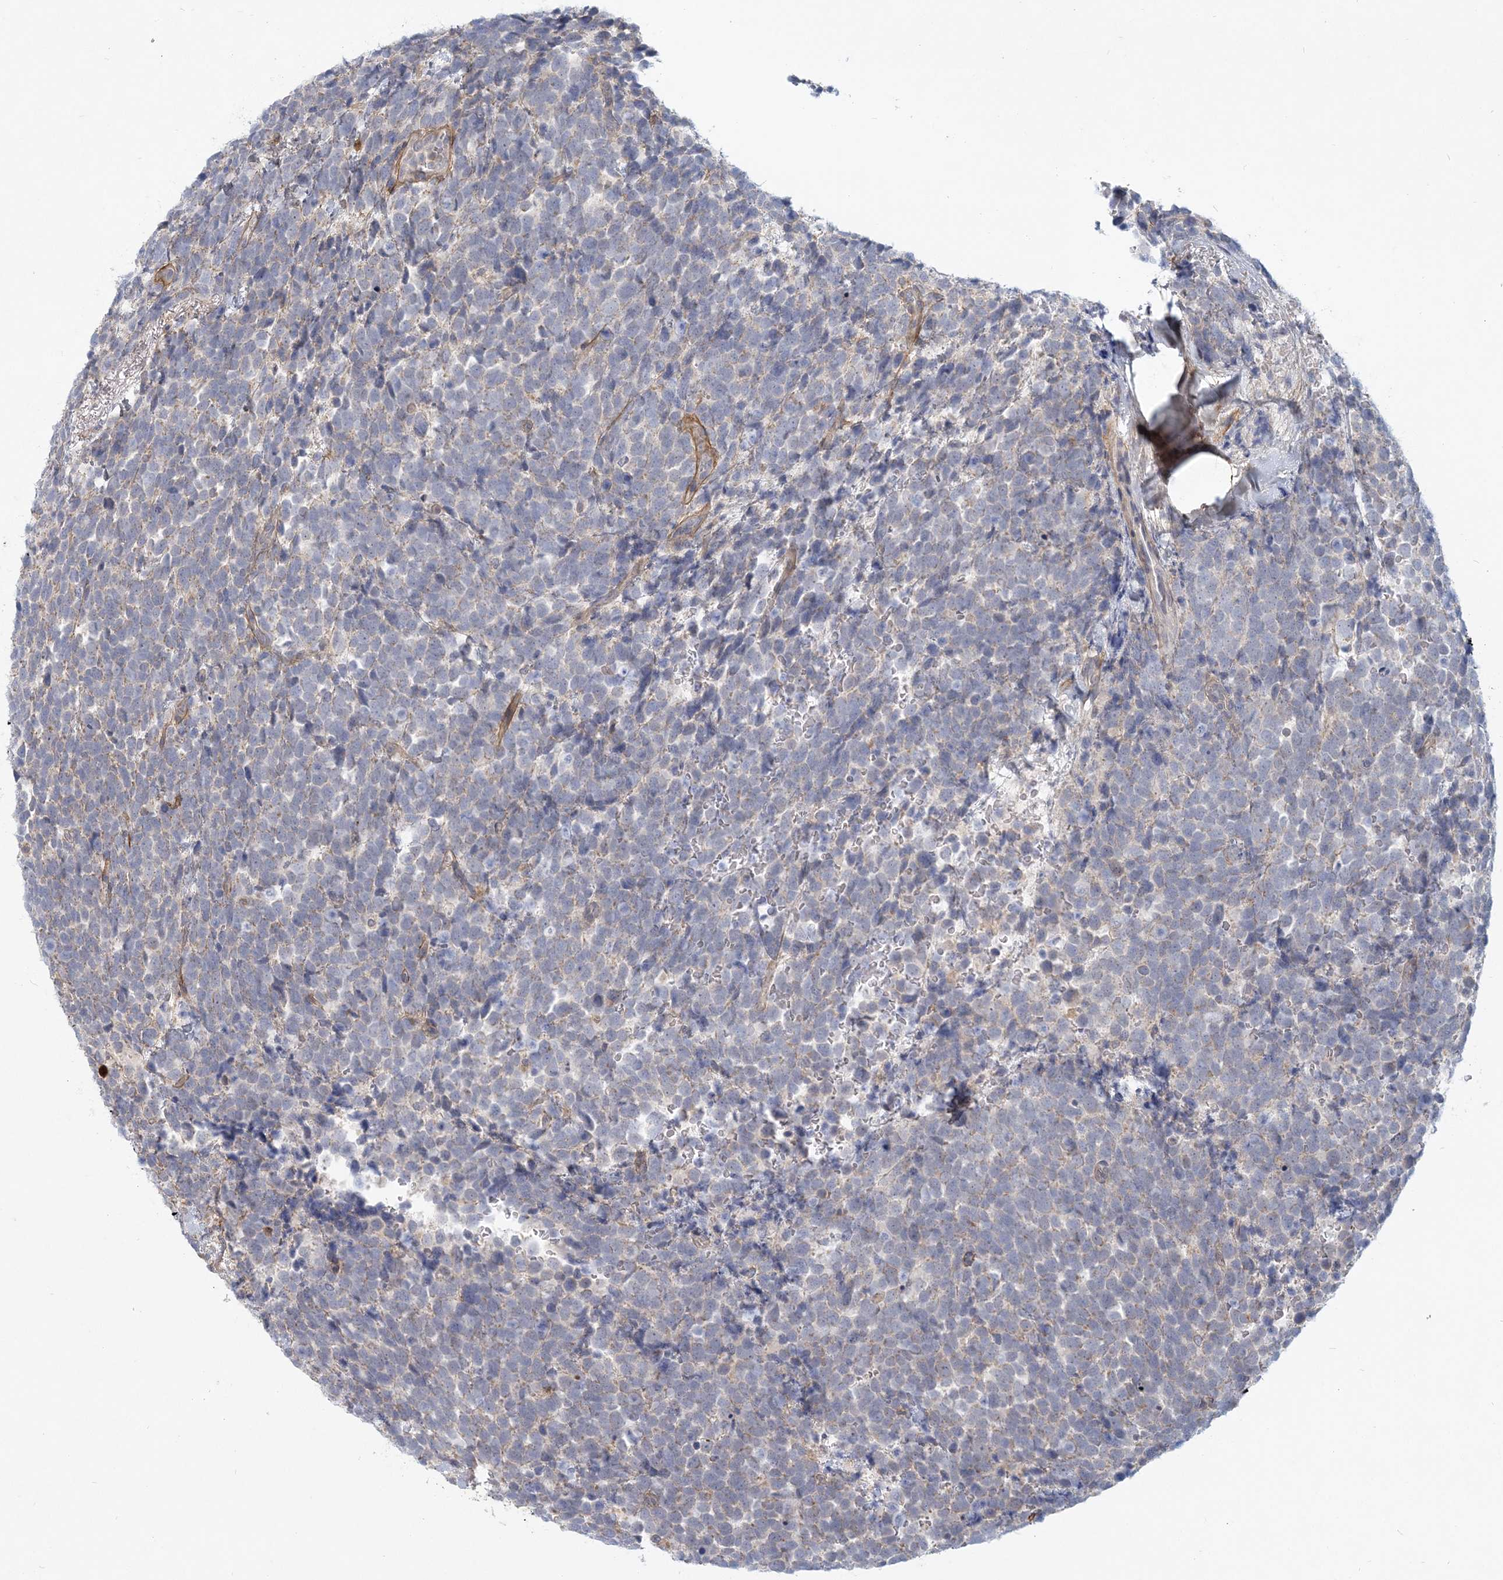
{"staining": {"intensity": "negative", "quantity": "none", "location": "none"}, "tissue": "urothelial cancer", "cell_type": "Tumor cells", "image_type": "cancer", "snomed": [{"axis": "morphology", "description": "Urothelial carcinoma, High grade"}, {"axis": "topography", "description": "Urinary bladder"}], "caption": "An immunohistochemistry (IHC) micrograph of urothelial carcinoma (high-grade) is shown. There is no staining in tumor cells of urothelial carcinoma (high-grade). The staining was performed using DAB (3,3'-diaminobenzidine) to visualize the protein expression in brown, while the nuclei were stained in blue with hematoxylin (Magnification: 20x).", "gene": "GMPPA", "patient": {"sex": "female", "age": 82}}